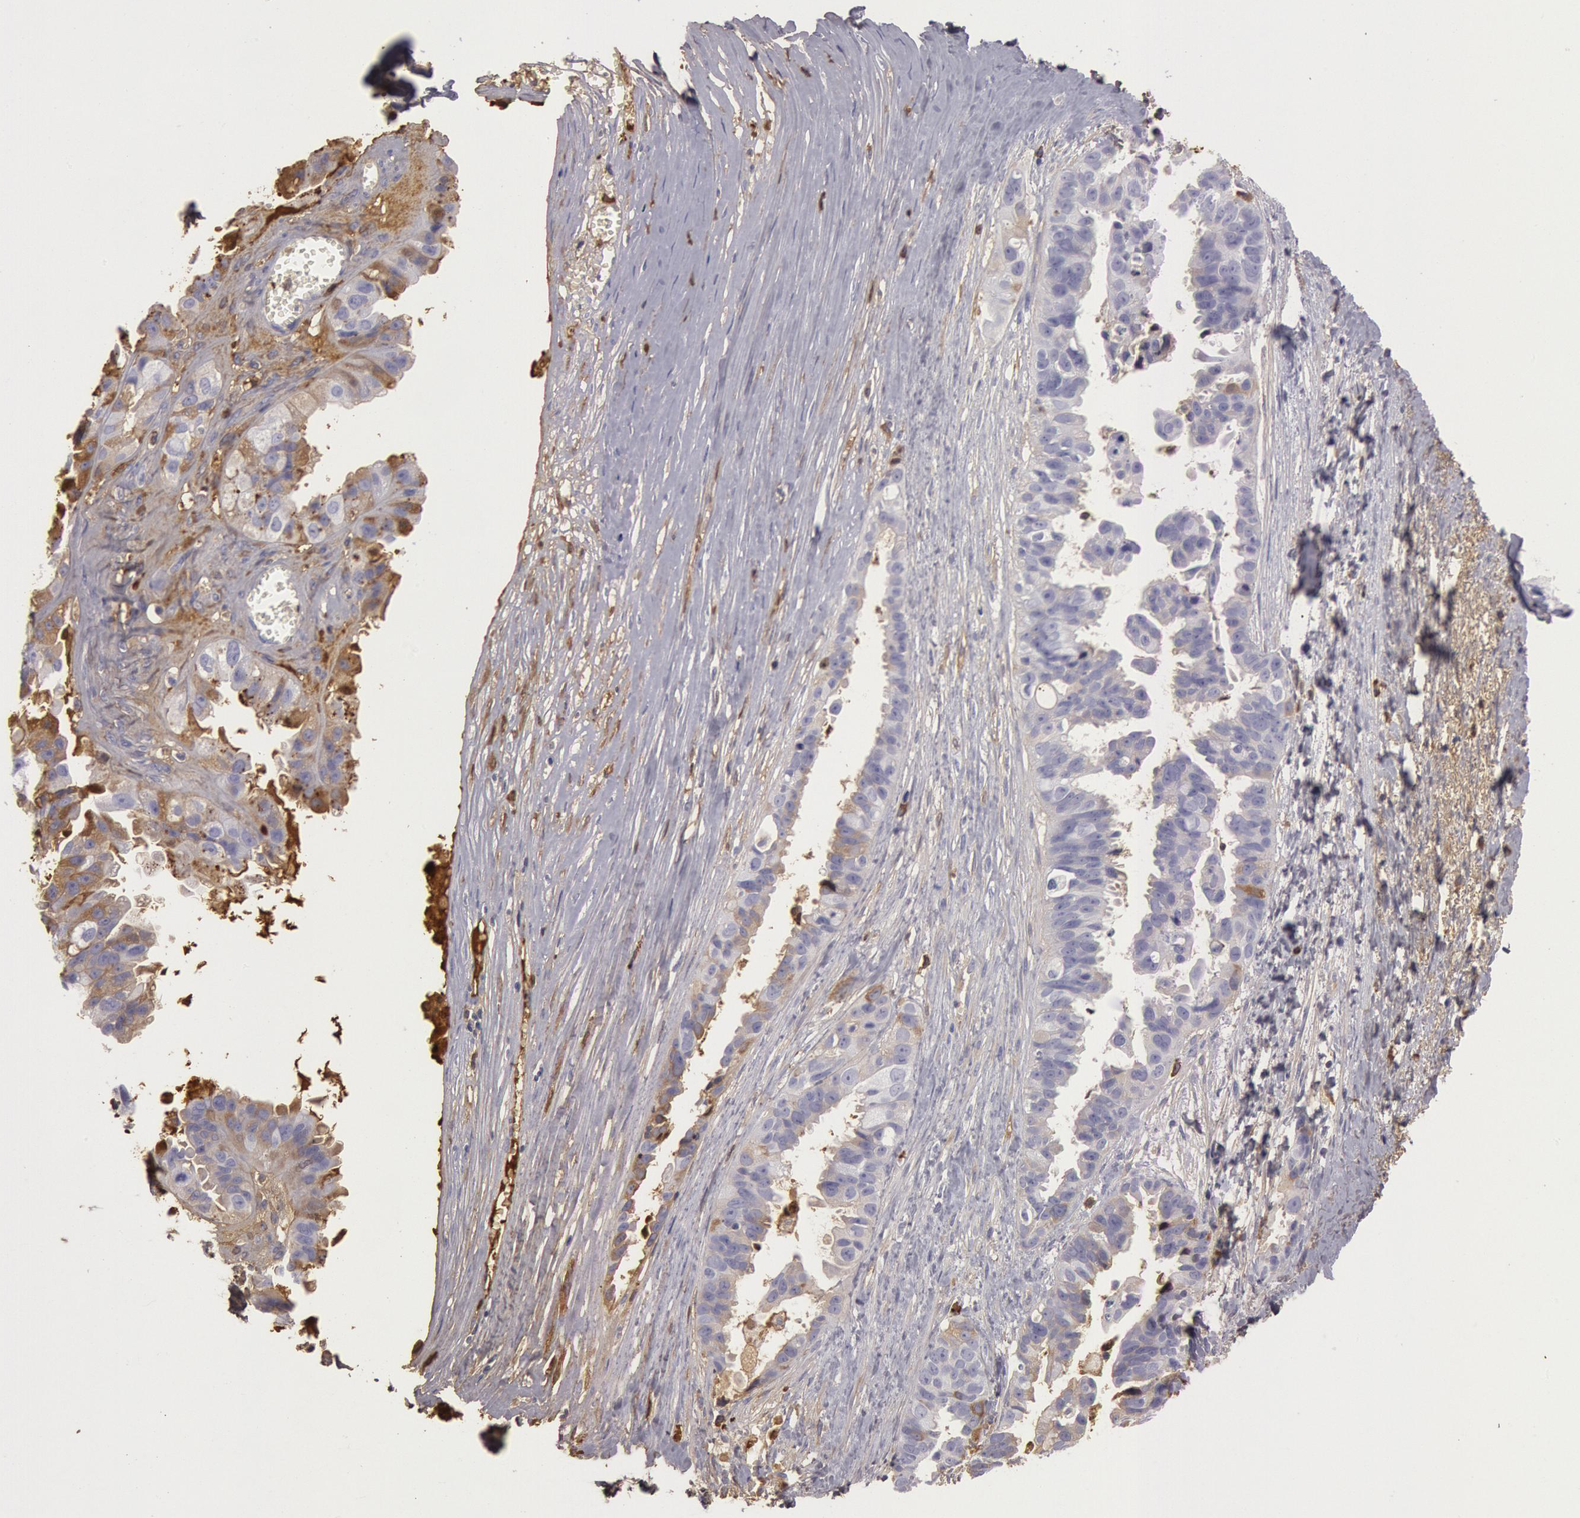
{"staining": {"intensity": "moderate", "quantity": "25%-75%", "location": "cytoplasmic/membranous"}, "tissue": "ovarian cancer", "cell_type": "Tumor cells", "image_type": "cancer", "snomed": [{"axis": "morphology", "description": "Carcinoma, endometroid"}, {"axis": "topography", "description": "Ovary"}], "caption": "An immunohistochemistry histopathology image of tumor tissue is shown. Protein staining in brown highlights moderate cytoplasmic/membranous positivity in ovarian cancer within tumor cells.", "gene": "IGHG1", "patient": {"sex": "female", "age": 85}}